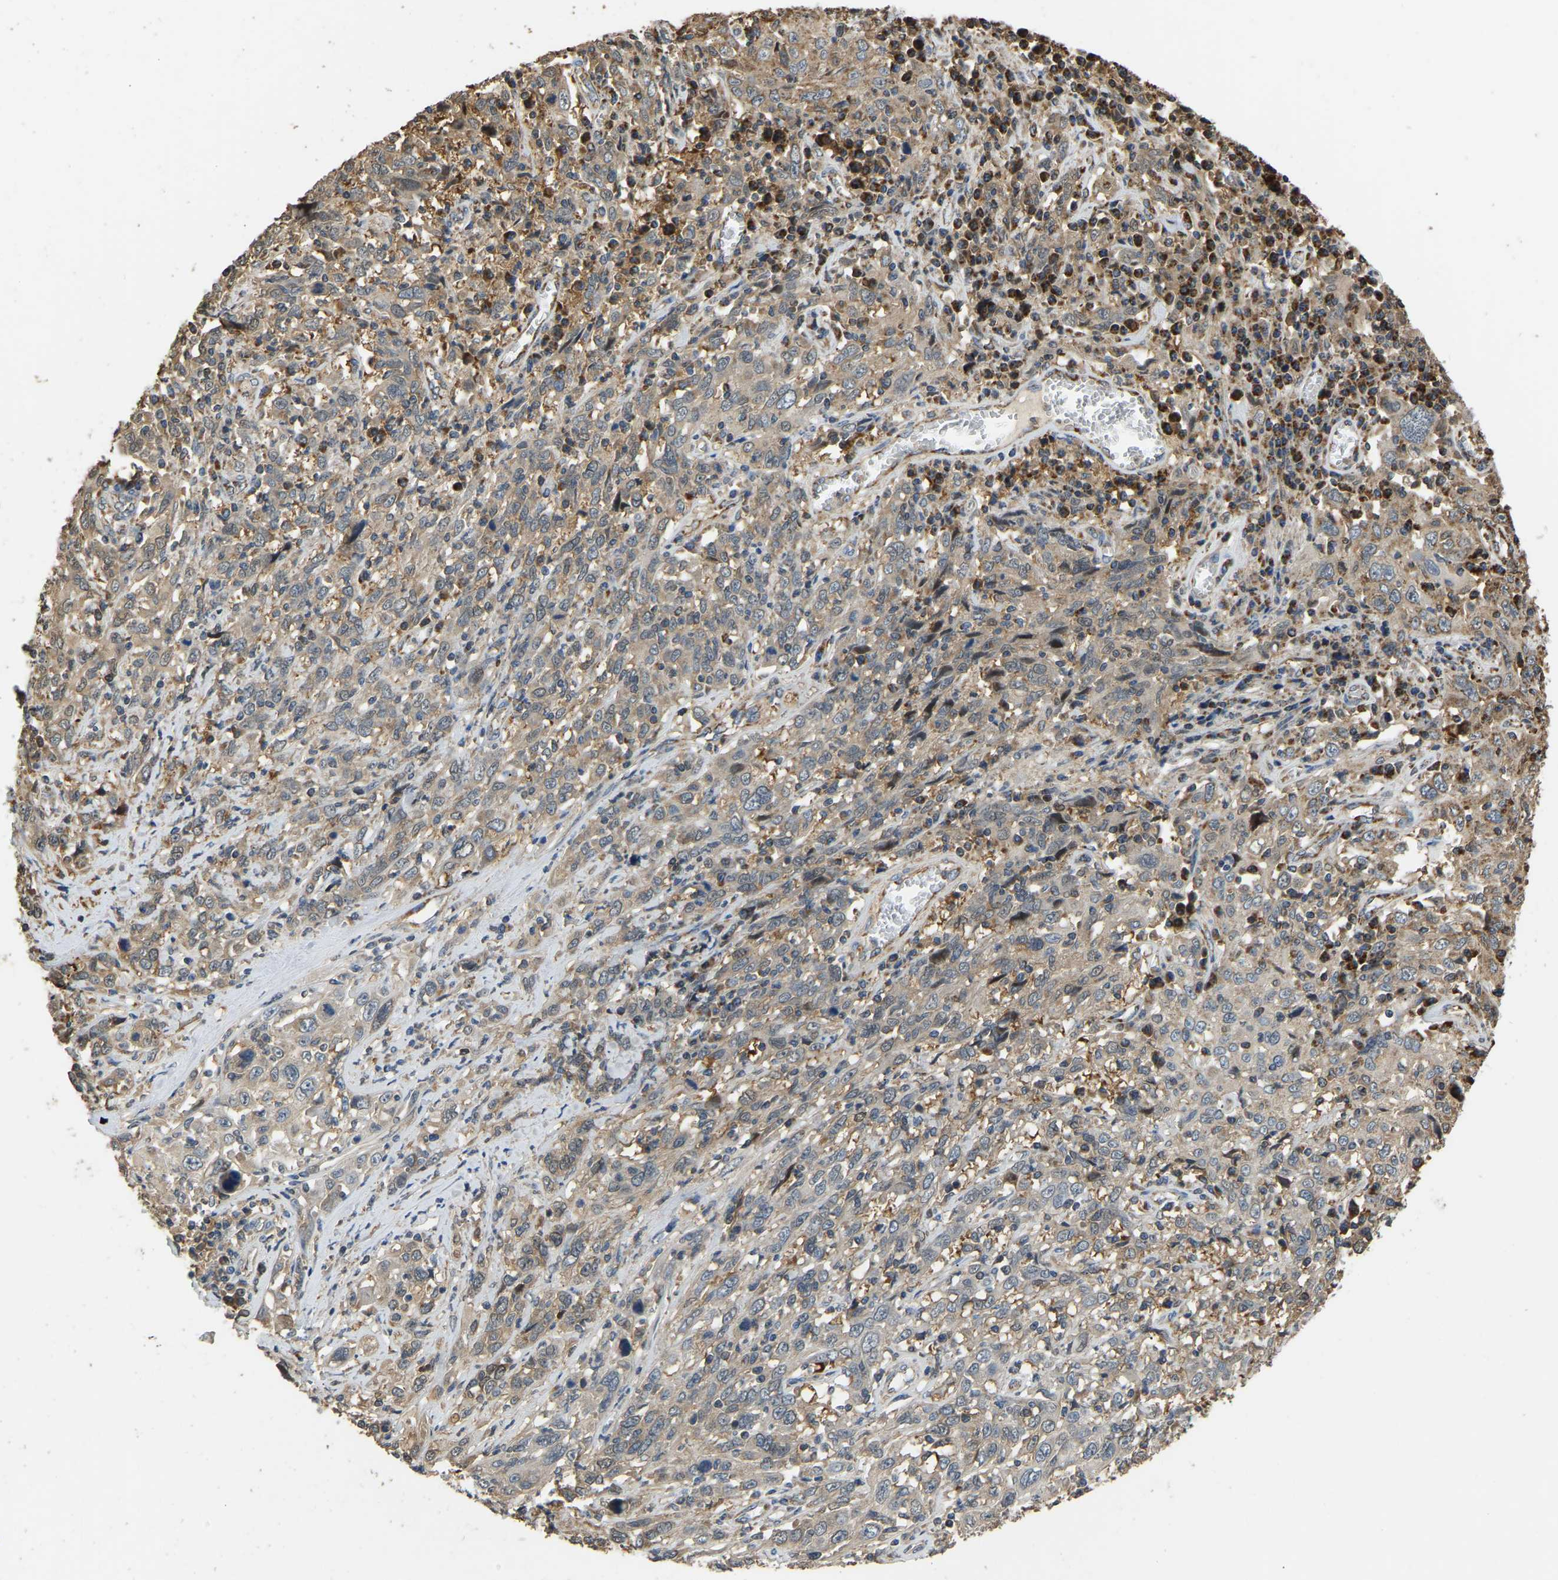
{"staining": {"intensity": "weak", "quantity": ">75%", "location": "cytoplasmic/membranous"}, "tissue": "cervical cancer", "cell_type": "Tumor cells", "image_type": "cancer", "snomed": [{"axis": "morphology", "description": "Squamous cell carcinoma, NOS"}, {"axis": "topography", "description": "Cervix"}], "caption": "A high-resolution image shows immunohistochemistry staining of cervical cancer (squamous cell carcinoma), which exhibits weak cytoplasmic/membranous positivity in about >75% of tumor cells. (IHC, brightfield microscopy, high magnification).", "gene": "TUFM", "patient": {"sex": "female", "age": 46}}